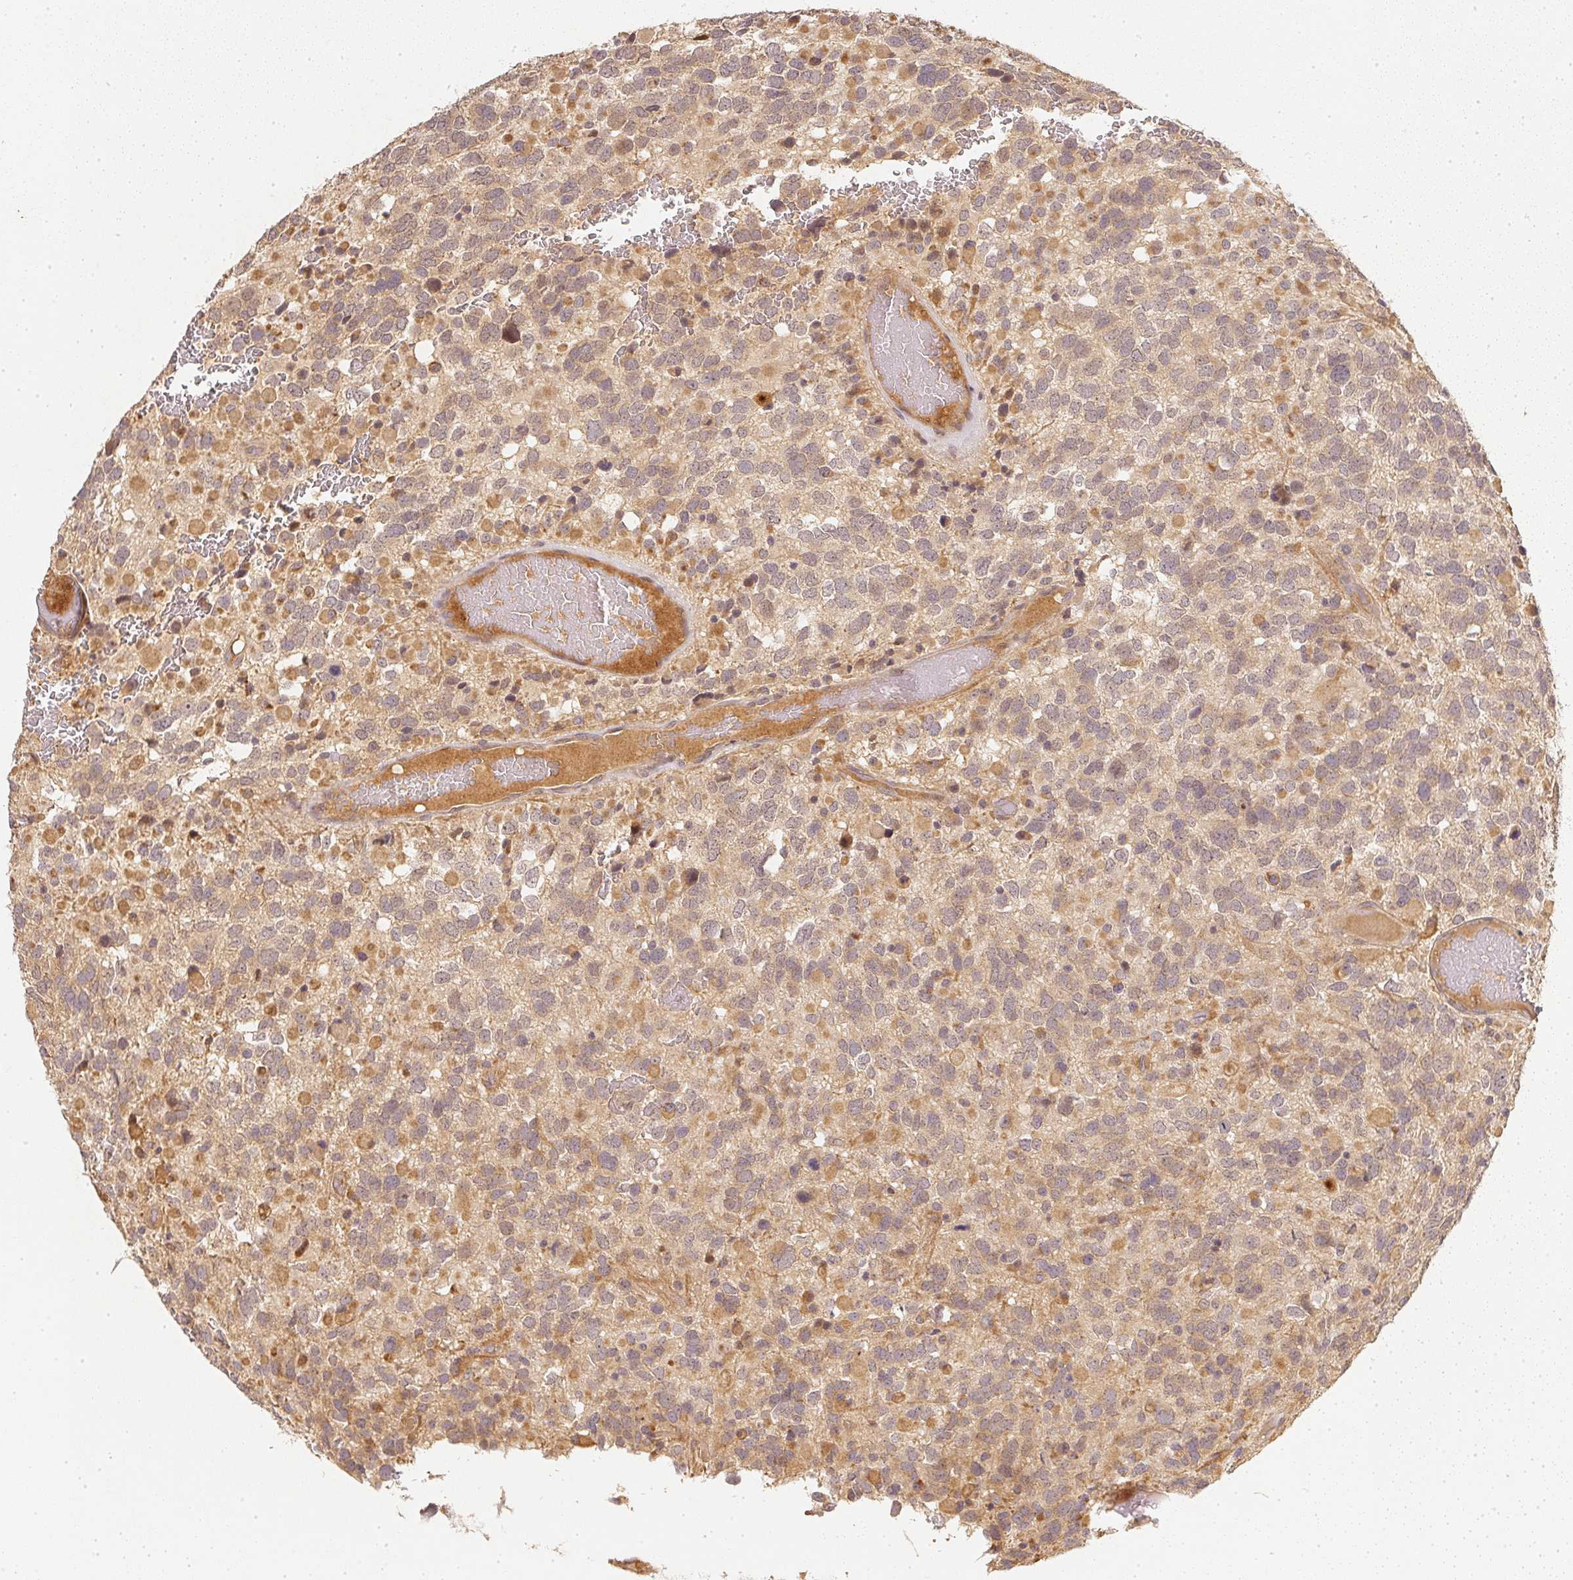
{"staining": {"intensity": "negative", "quantity": "none", "location": "none"}, "tissue": "glioma", "cell_type": "Tumor cells", "image_type": "cancer", "snomed": [{"axis": "morphology", "description": "Glioma, malignant, High grade"}, {"axis": "topography", "description": "Brain"}], "caption": "Malignant glioma (high-grade) stained for a protein using IHC demonstrates no expression tumor cells.", "gene": "SERPINE1", "patient": {"sex": "female", "age": 40}}